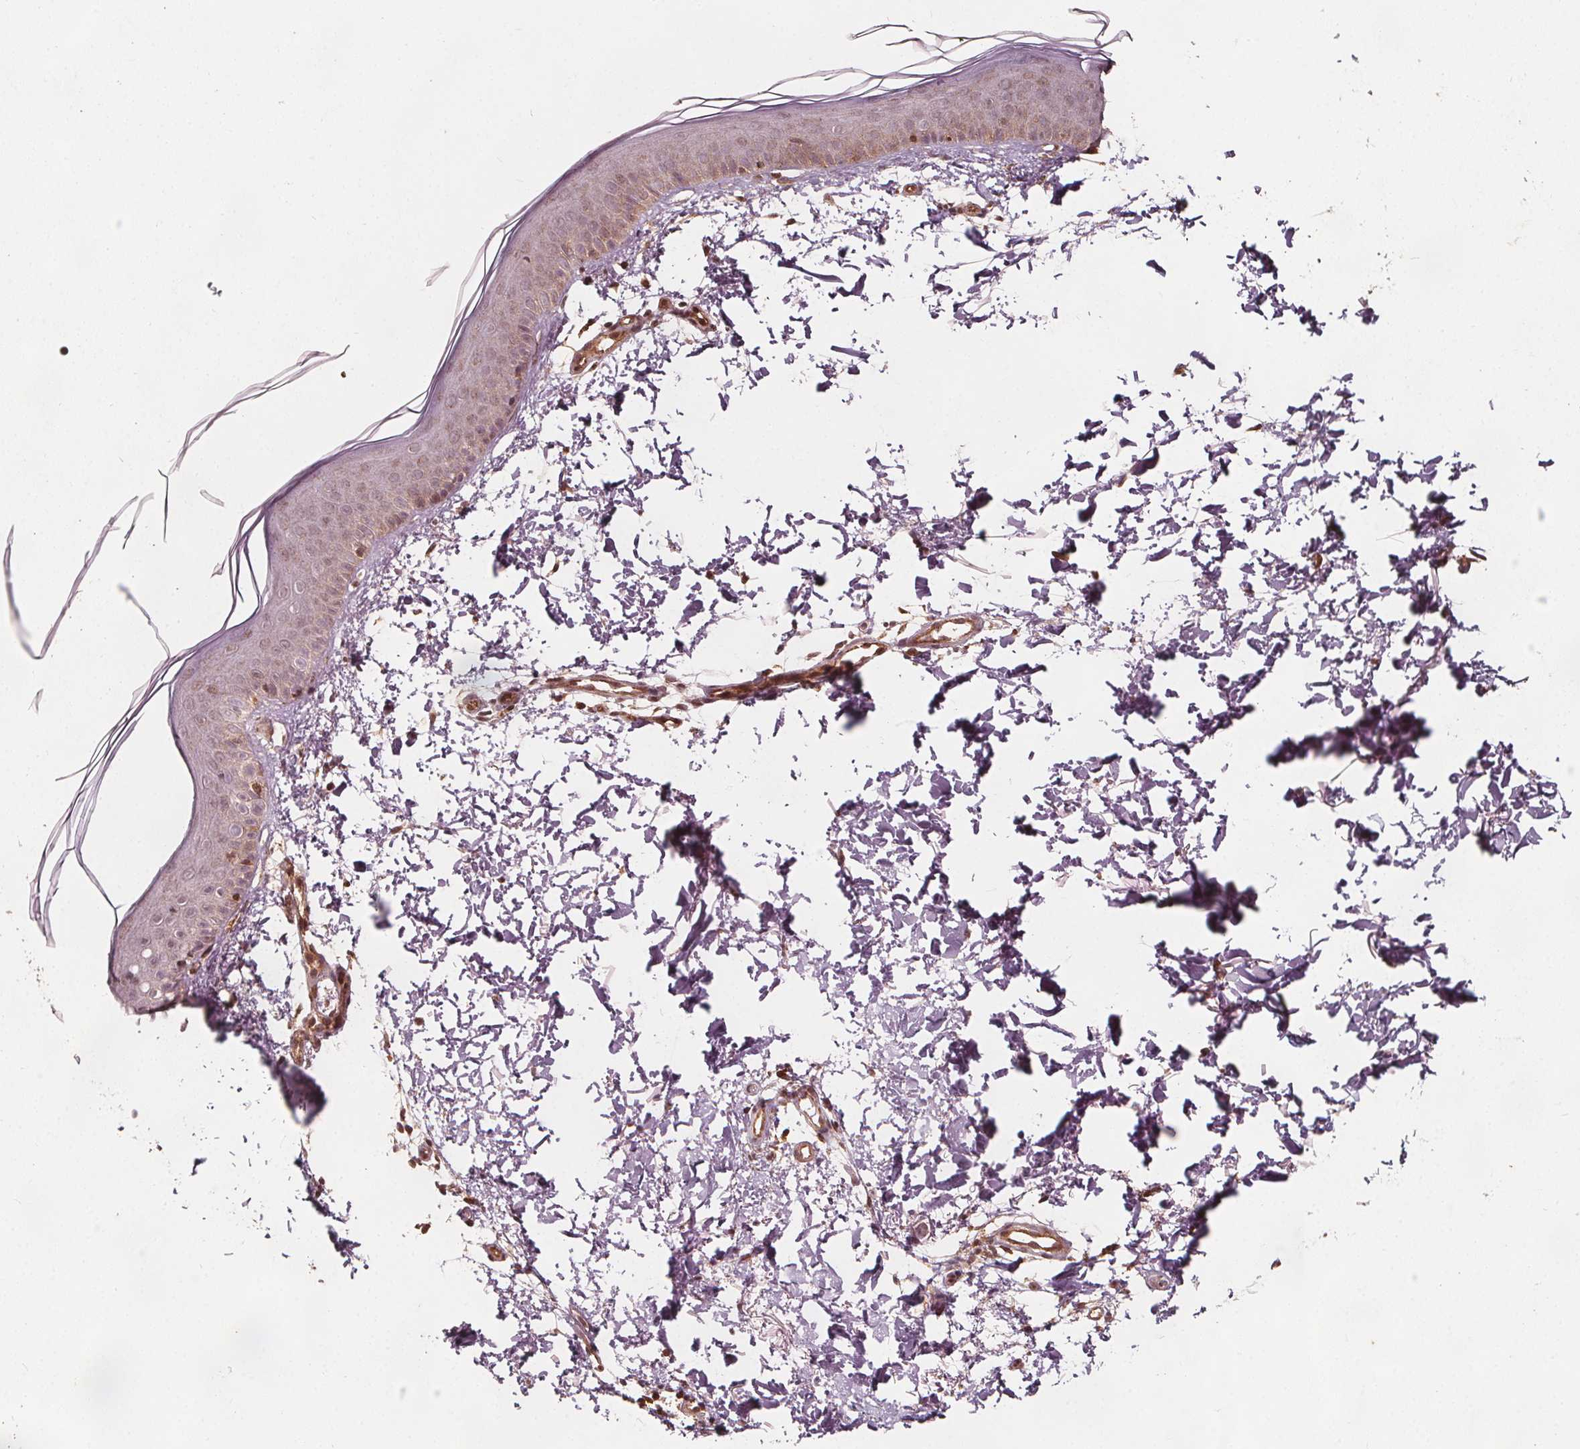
{"staining": {"intensity": "moderate", "quantity": ">75%", "location": "cytoplasmic/membranous"}, "tissue": "skin", "cell_type": "Fibroblasts", "image_type": "normal", "snomed": [{"axis": "morphology", "description": "Normal tissue, NOS"}, {"axis": "topography", "description": "Skin"}], "caption": "Skin stained with DAB (3,3'-diaminobenzidine) immunohistochemistry (IHC) reveals medium levels of moderate cytoplasmic/membranous positivity in approximately >75% of fibroblasts. The protein is stained brown, and the nuclei are stained in blue (DAB (3,3'-diaminobenzidine) IHC with brightfield microscopy, high magnification).", "gene": "AIP", "patient": {"sex": "female", "age": 62}}